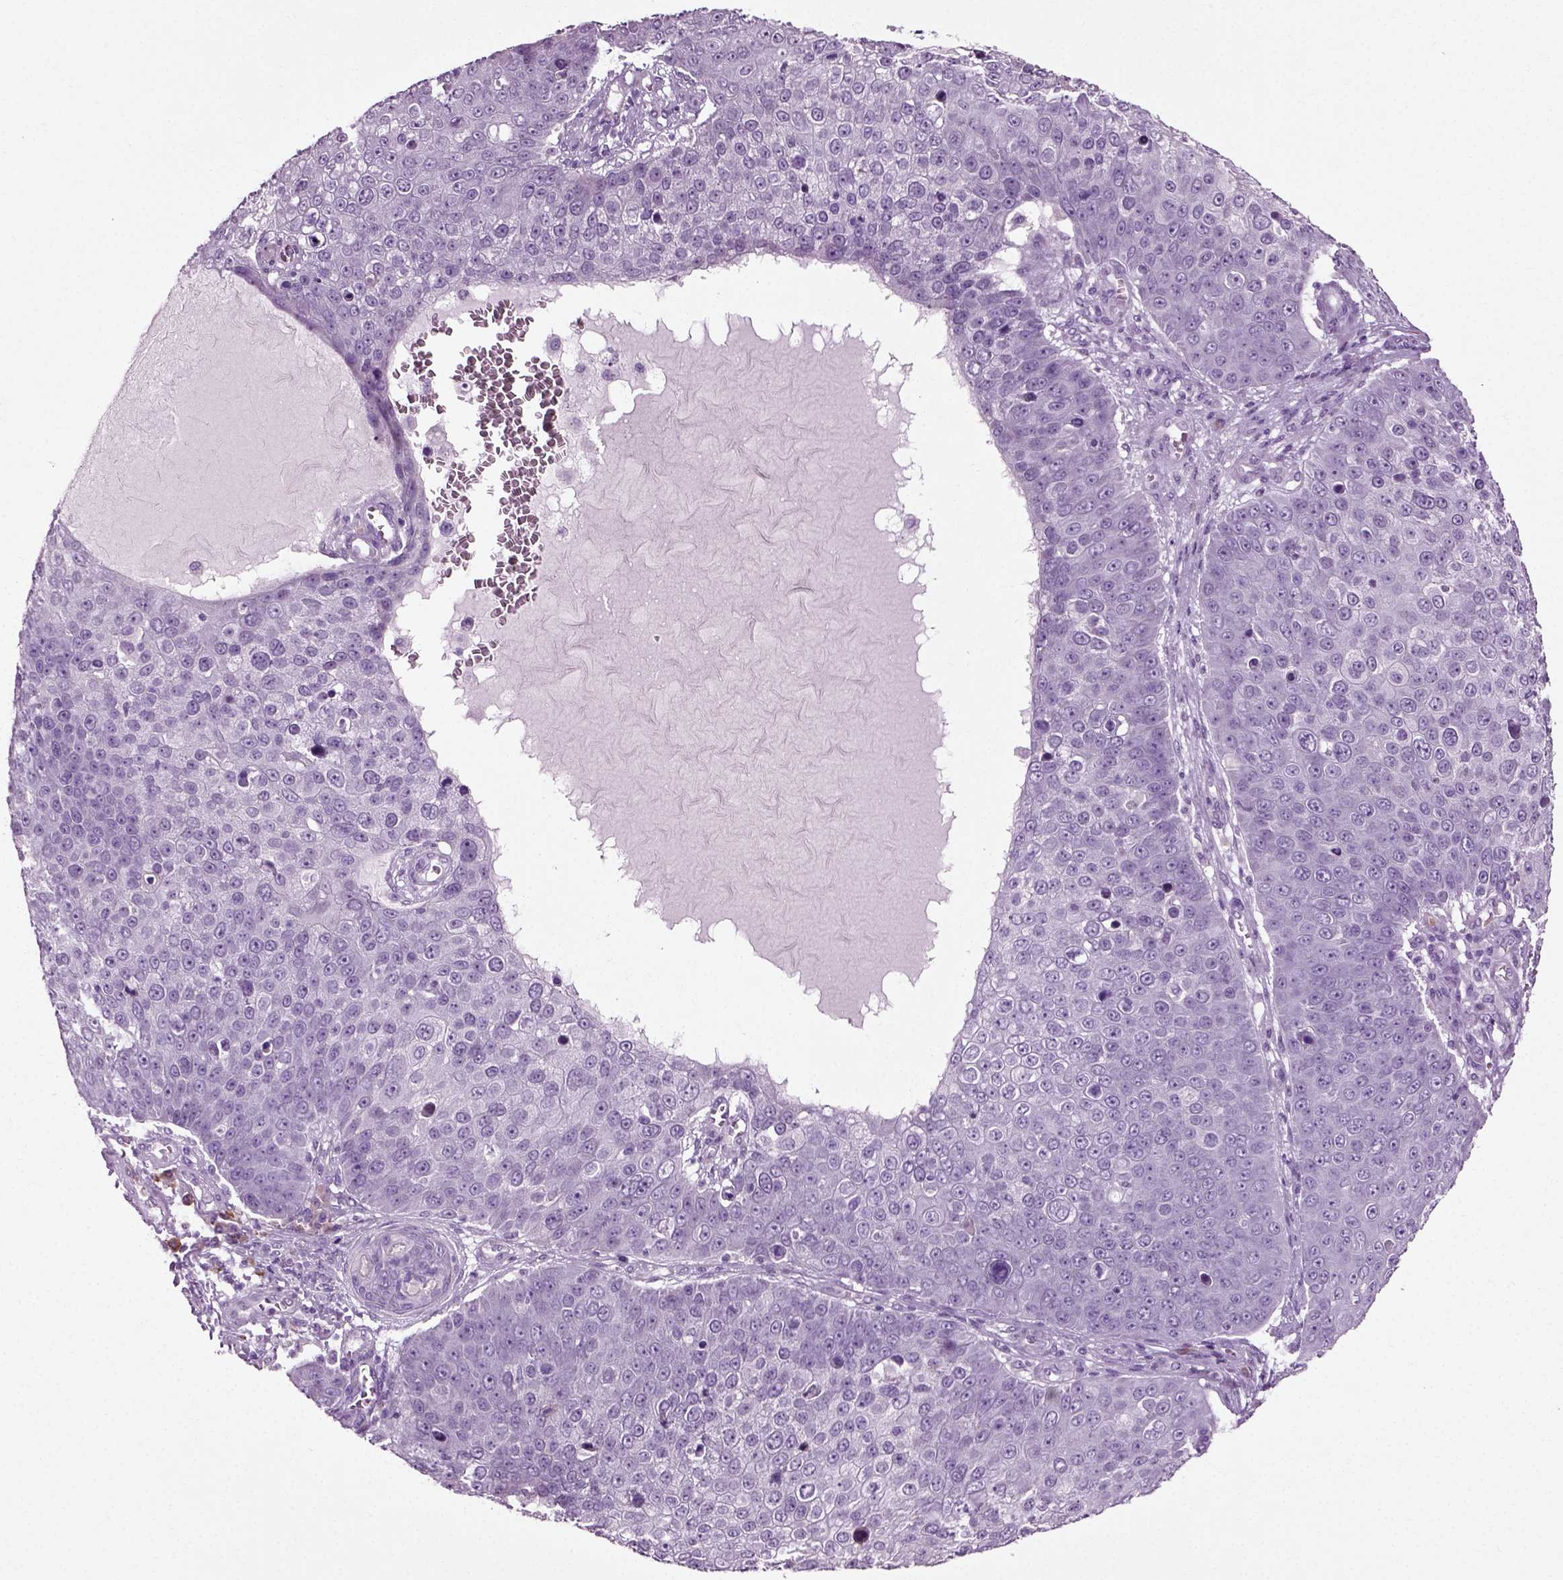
{"staining": {"intensity": "negative", "quantity": "none", "location": "none"}, "tissue": "skin cancer", "cell_type": "Tumor cells", "image_type": "cancer", "snomed": [{"axis": "morphology", "description": "Squamous cell carcinoma, NOS"}, {"axis": "topography", "description": "Skin"}], "caption": "This image is of squamous cell carcinoma (skin) stained with immunohistochemistry (IHC) to label a protein in brown with the nuclei are counter-stained blue. There is no expression in tumor cells.", "gene": "SLC26A8", "patient": {"sex": "male", "age": 71}}